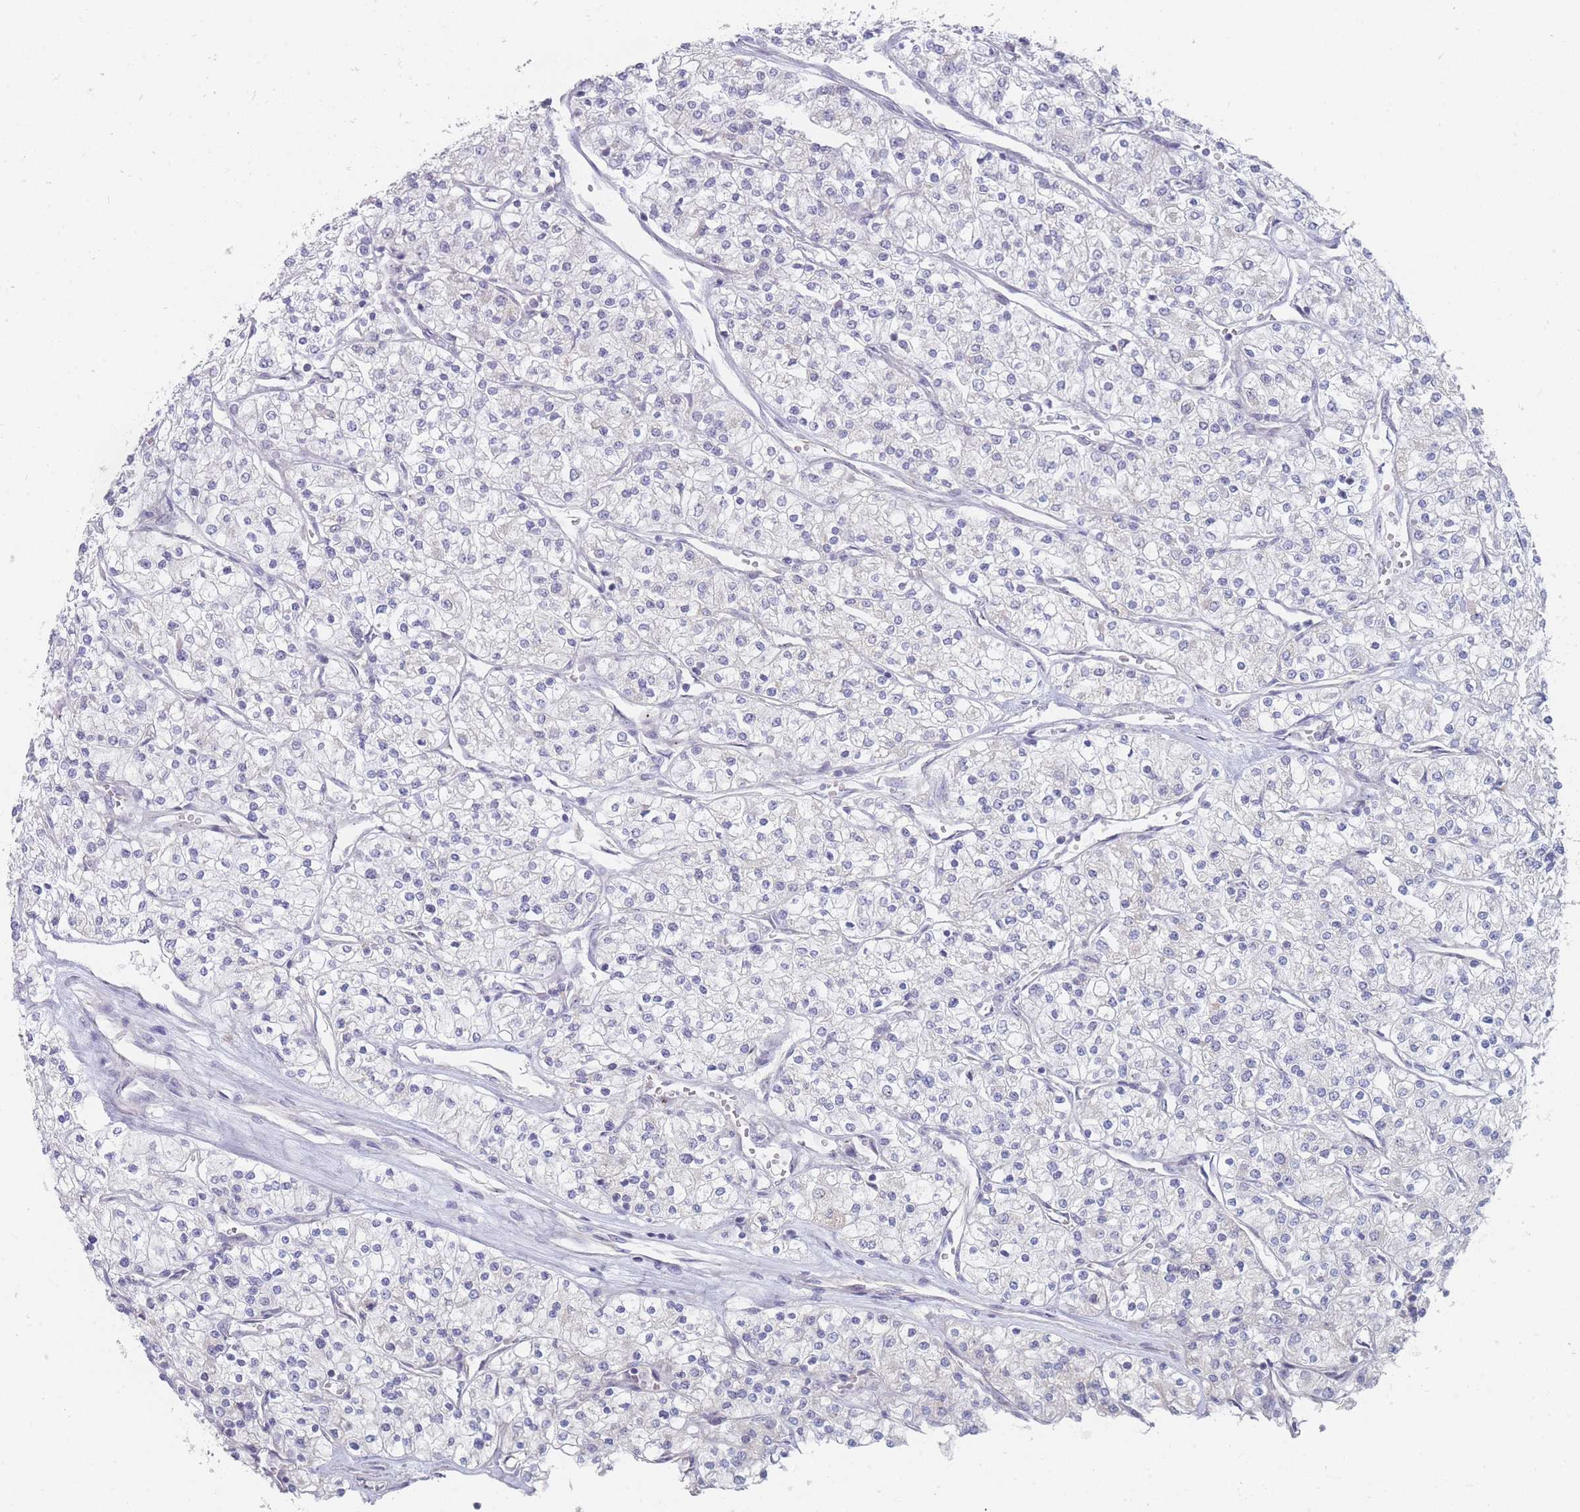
{"staining": {"intensity": "negative", "quantity": "none", "location": "none"}, "tissue": "renal cancer", "cell_type": "Tumor cells", "image_type": "cancer", "snomed": [{"axis": "morphology", "description": "Adenocarcinoma, NOS"}, {"axis": "topography", "description": "Kidney"}], "caption": "IHC histopathology image of human renal adenocarcinoma stained for a protein (brown), which displays no expression in tumor cells. (Immunohistochemistry, brightfield microscopy, high magnification).", "gene": "RNF8", "patient": {"sex": "male", "age": 80}}